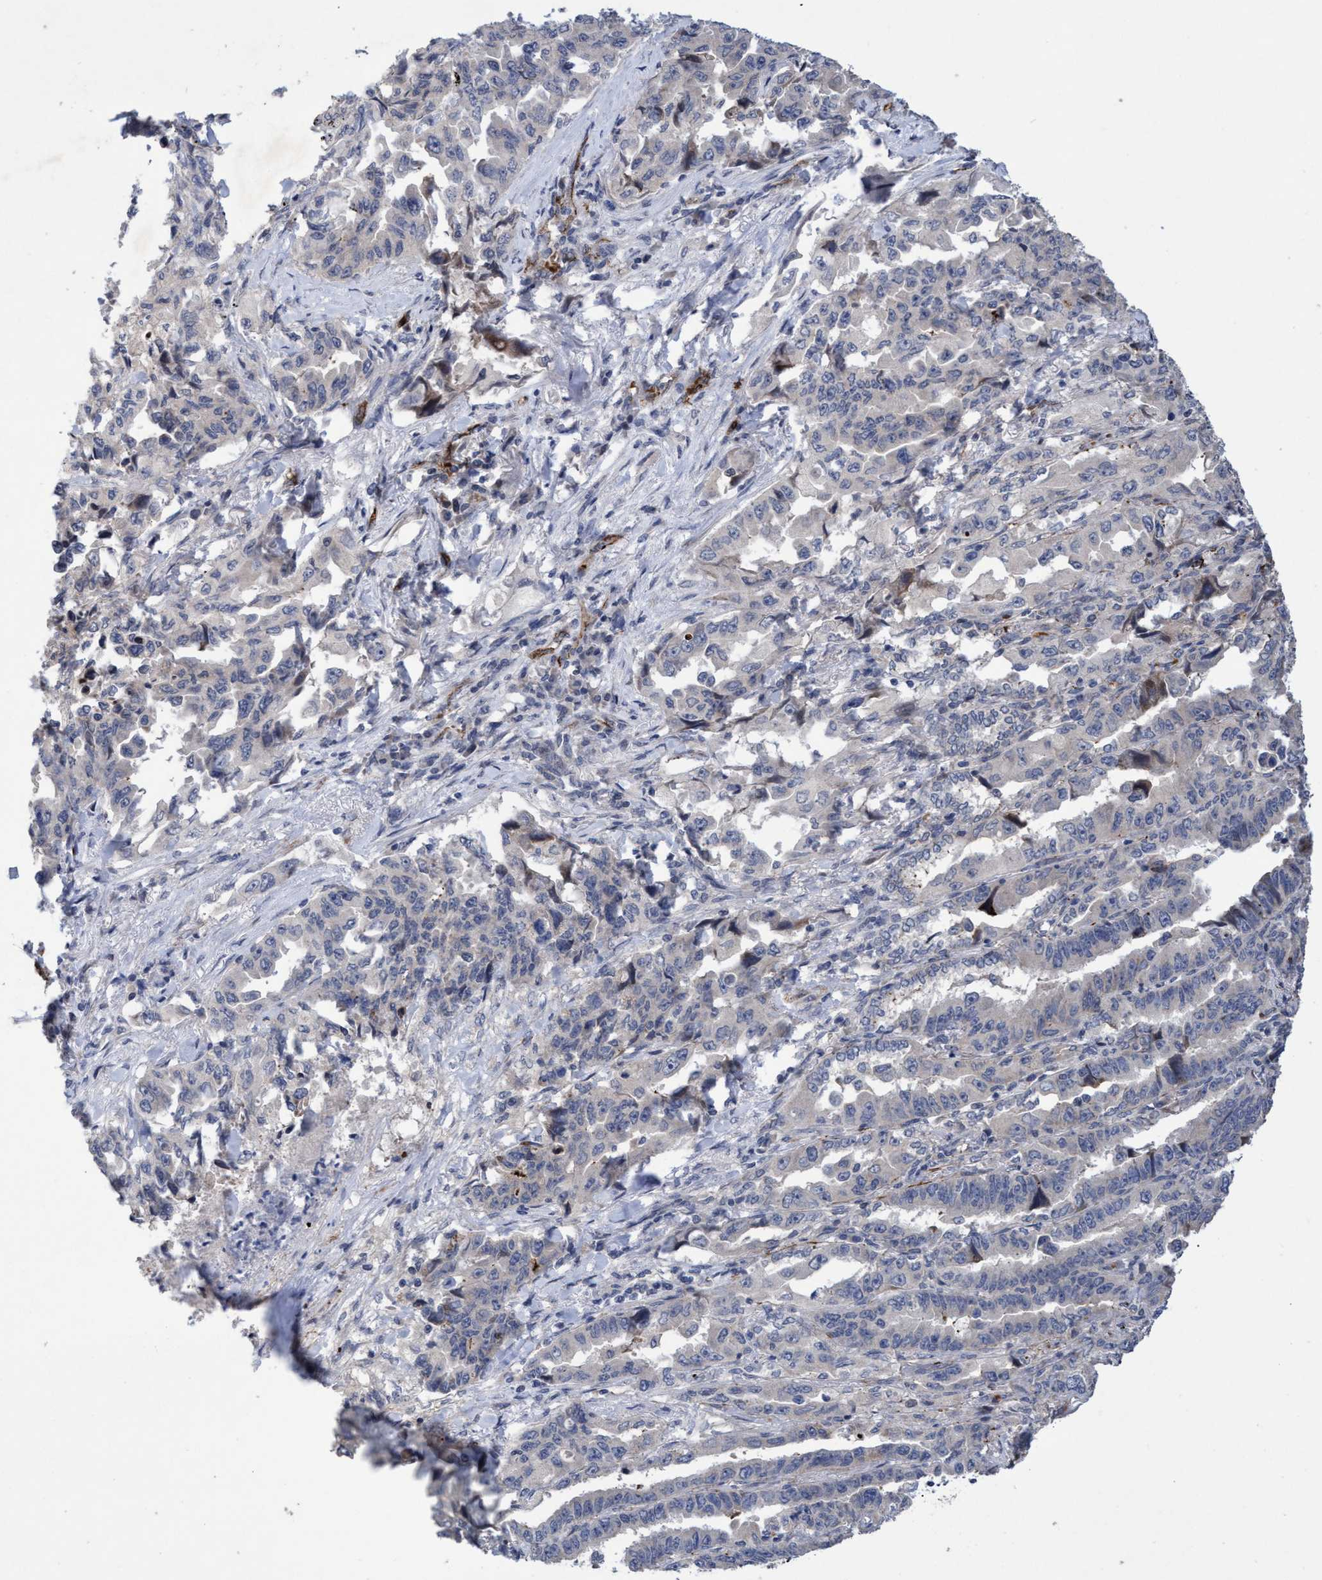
{"staining": {"intensity": "negative", "quantity": "none", "location": "none"}, "tissue": "lung cancer", "cell_type": "Tumor cells", "image_type": "cancer", "snomed": [{"axis": "morphology", "description": "Adenocarcinoma, NOS"}, {"axis": "topography", "description": "Lung"}], "caption": "Immunohistochemistry of lung cancer displays no positivity in tumor cells.", "gene": "ZNF750", "patient": {"sex": "female", "age": 51}}